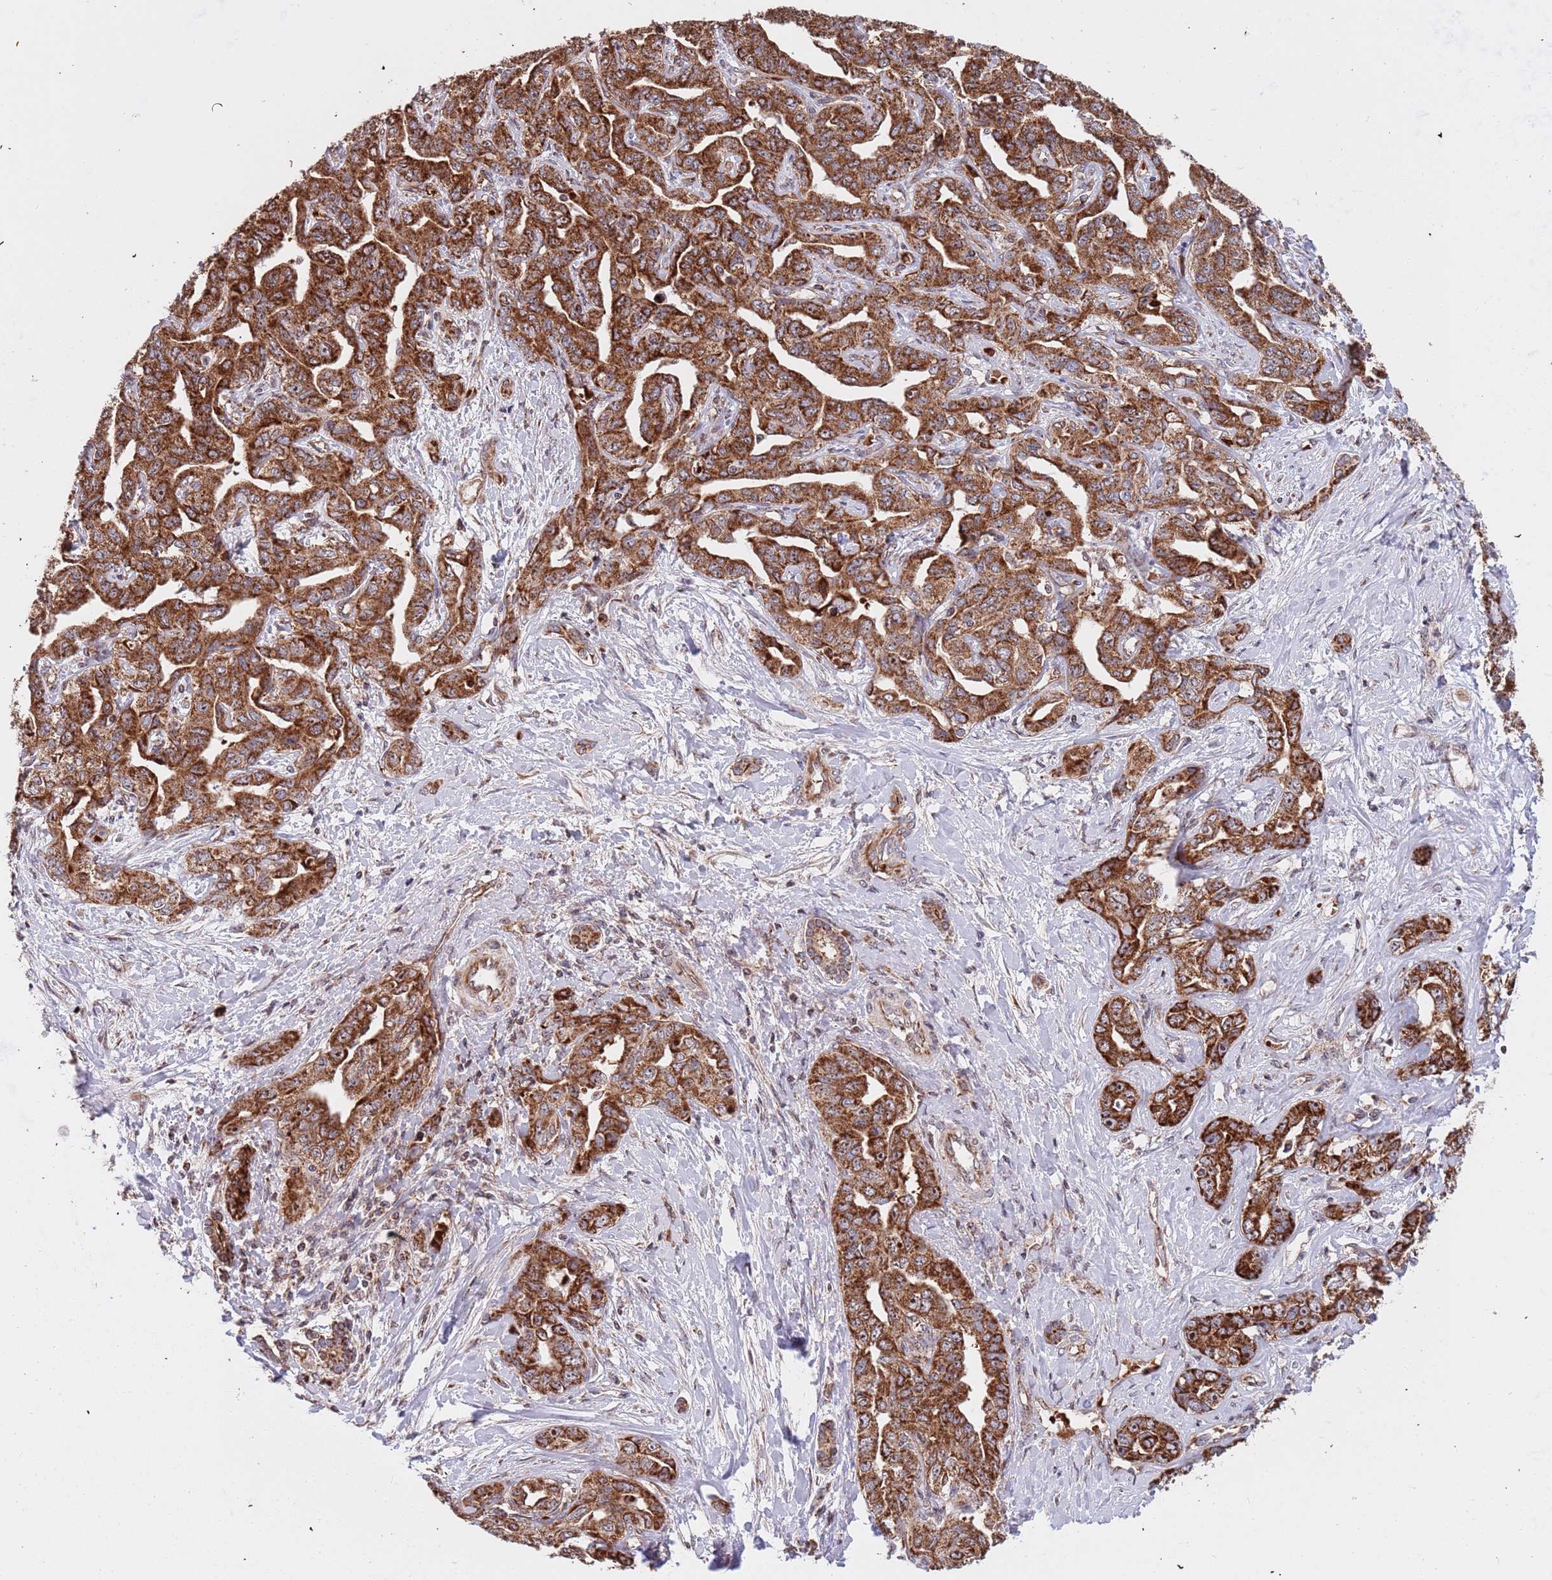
{"staining": {"intensity": "strong", "quantity": ">75%", "location": "cytoplasmic/membranous"}, "tissue": "liver cancer", "cell_type": "Tumor cells", "image_type": "cancer", "snomed": [{"axis": "morphology", "description": "Cholangiocarcinoma"}, {"axis": "topography", "description": "Liver"}], "caption": "An immunohistochemistry image of tumor tissue is shown. Protein staining in brown labels strong cytoplasmic/membranous positivity in cholangiocarcinoma (liver) within tumor cells.", "gene": "DCHS1", "patient": {"sex": "male", "age": 59}}